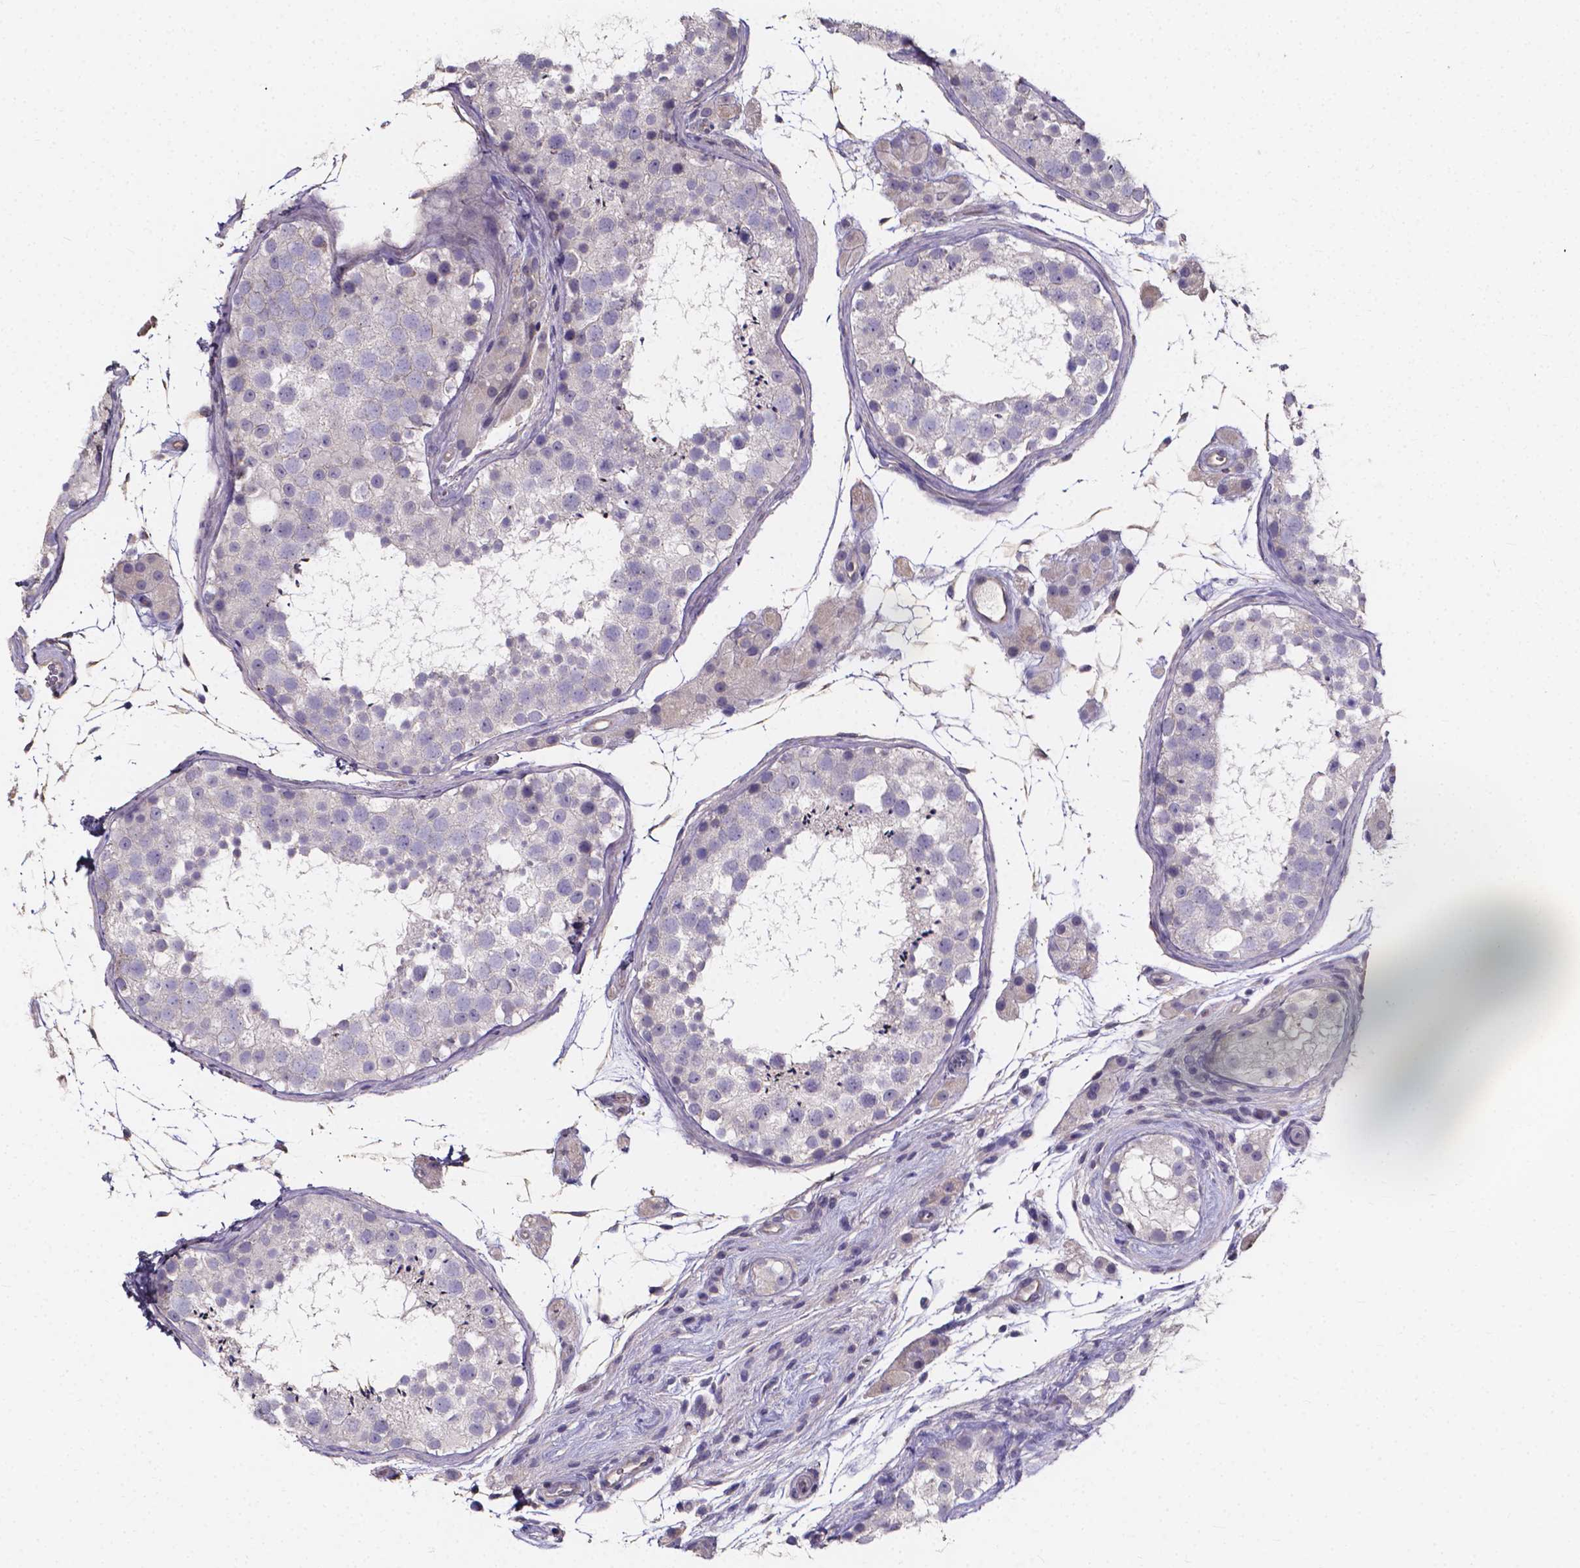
{"staining": {"intensity": "negative", "quantity": "none", "location": "none"}, "tissue": "testis", "cell_type": "Cells in seminiferous ducts", "image_type": "normal", "snomed": [{"axis": "morphology", "description": "Normal tissue, NOS"}, {"axis": "topography", "description": "Testis"}], "caption": "Cells in seminiferous ducts show no significant positivity in benign testis.", "gene": "THEMIS", "patient": {"sex": "male", "age": 41}}